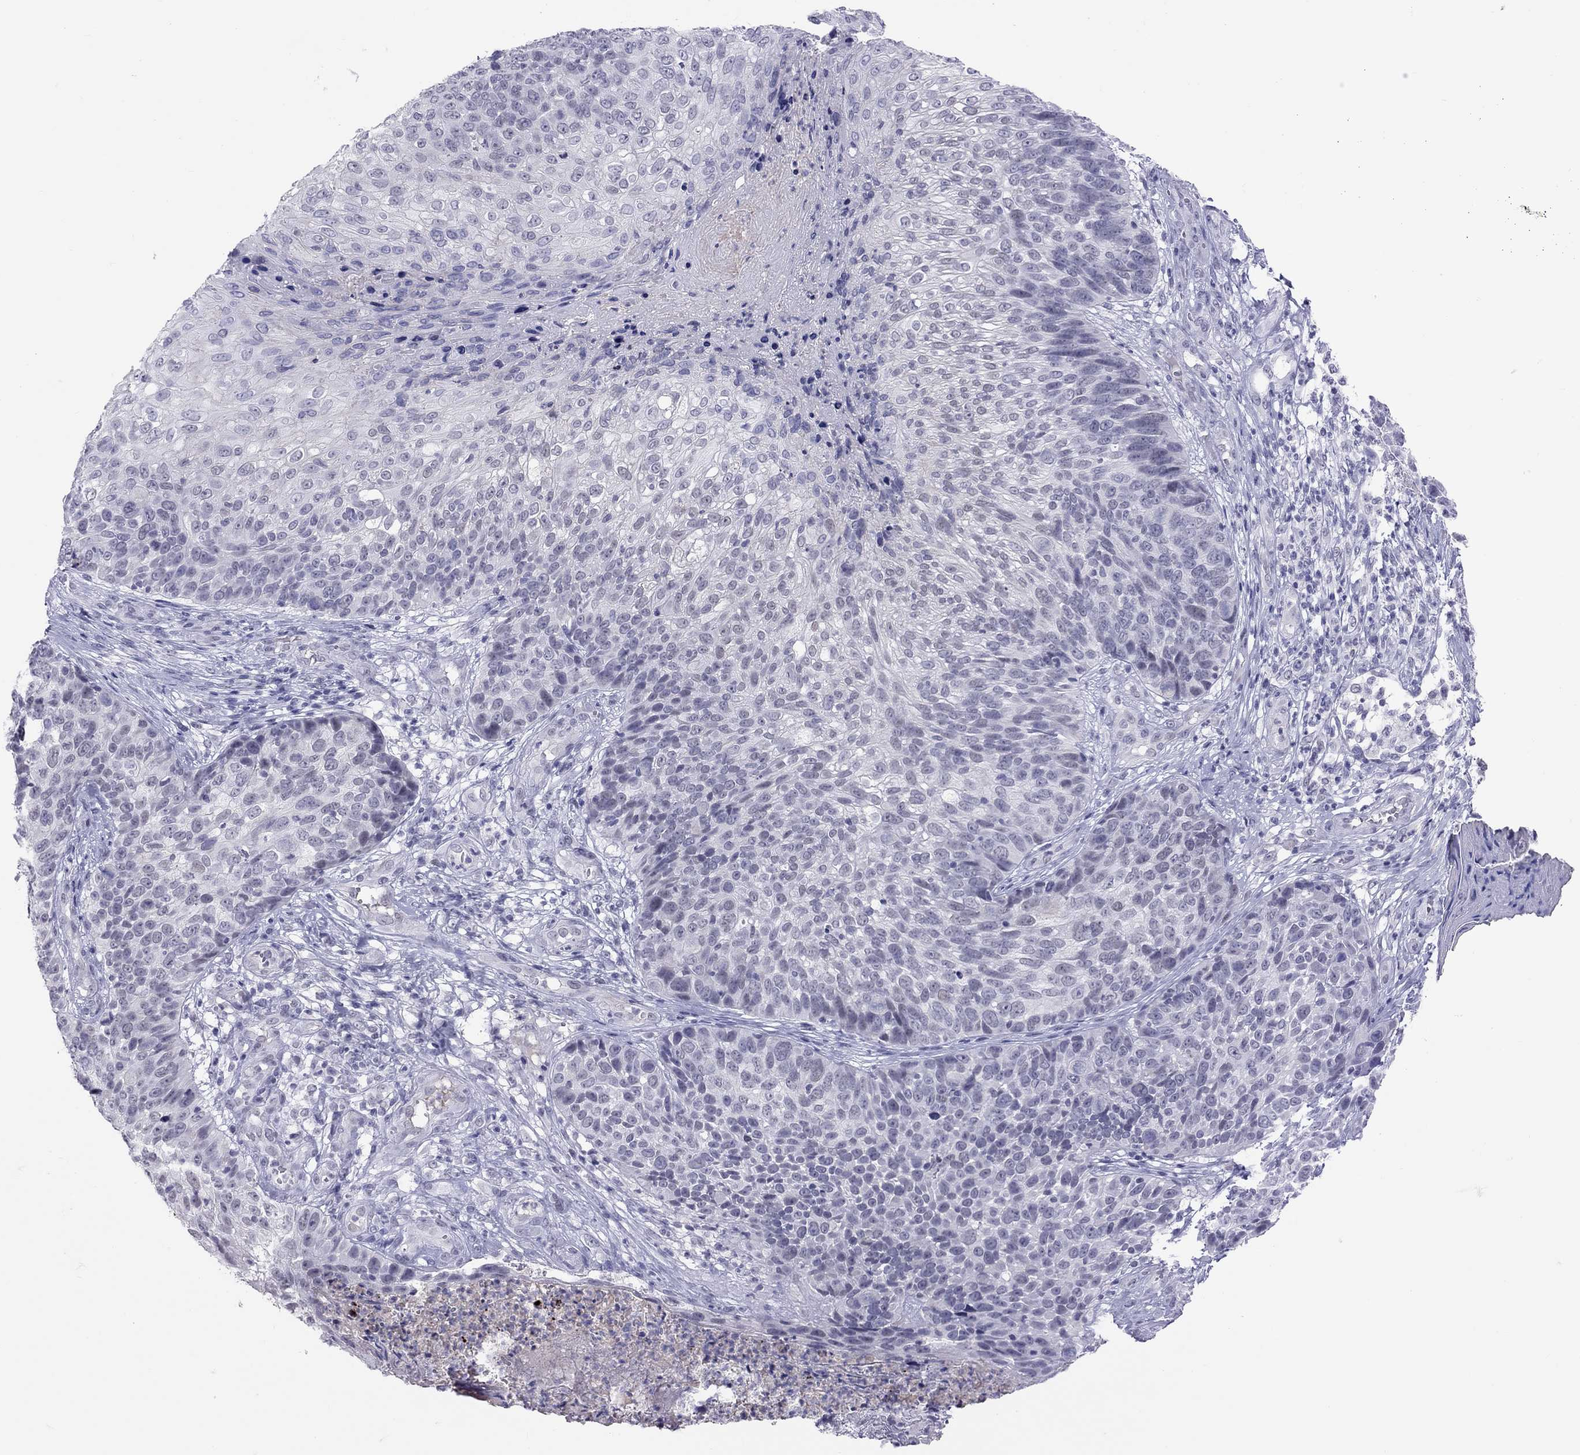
{"staining": {"intensity": "negative", "quantity": "none", "location": "none"}, "tissue": "skin cancer", "cell_type": "Tumor cells", "image_type": "cancer", "snomed": [{"axis": "morphology", "description": "Squamous cell carcinoma, NOS"}, {"axis": "topography", "description": "Skin"}], "caption": "Immunohistochemistry of human skin cancer exhibits no expression in tumor cells.", "gene": "JHY", "patient": {"sex": "male", "age": 92}}